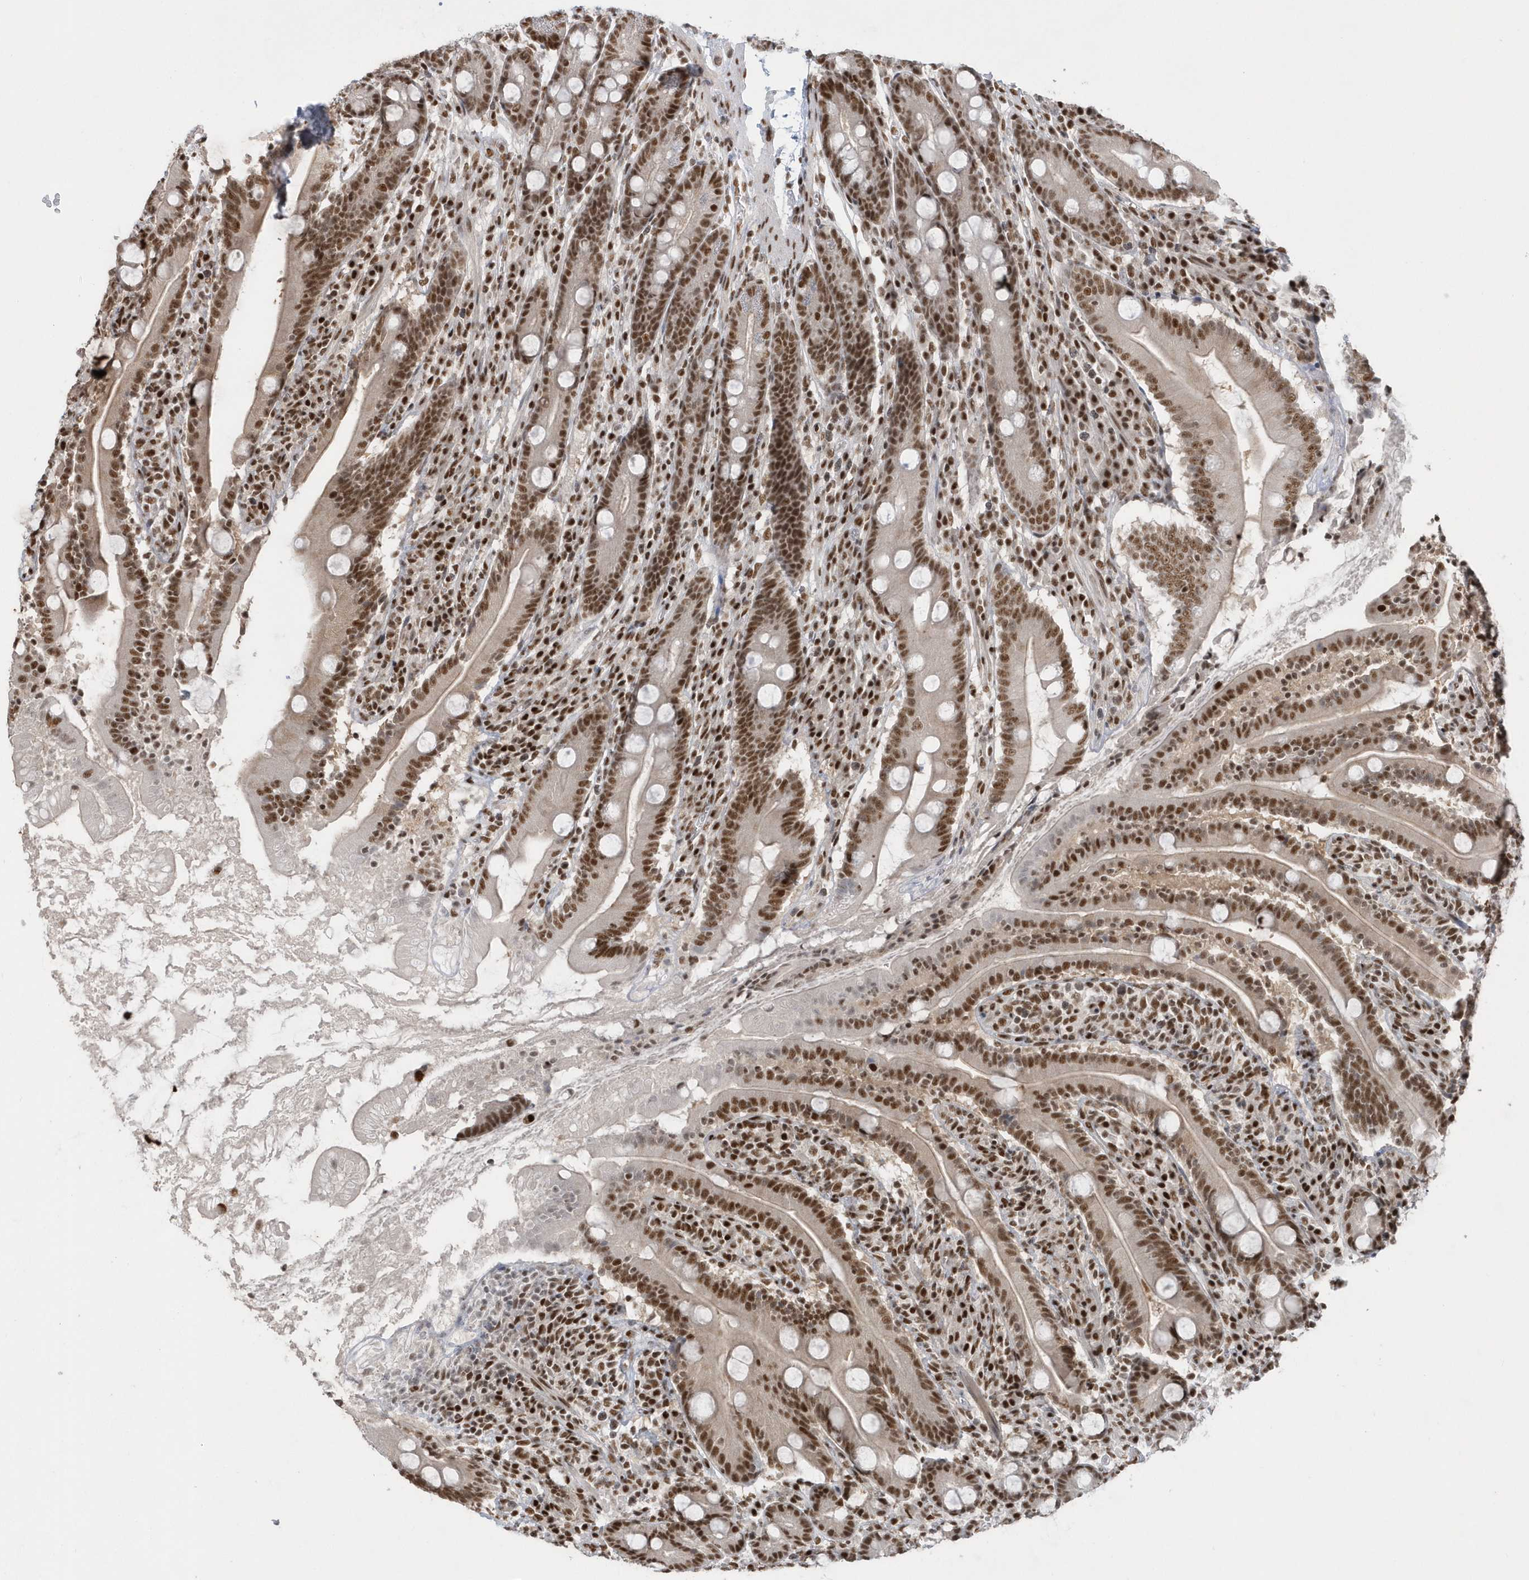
{"staining": {"intensity": "strong", "quantity": ">75%", "location": "nuclear"}, "tissue": "duodenum", "cell_type": "Glandular cells", "image_type": "normal", "snomed": [{"axis": "morphology", "description": "Normal tissue, NOS"}, {"axis": "topography", "description": "Duodenum"}], "caption": "Duodenum was stained to show a protein in brown. There is high levels of strong nuclear staining in approximately >75% of glandular cells.", "gene": "SEPHS1", "patient": {"sex": "male", "age": 35}}